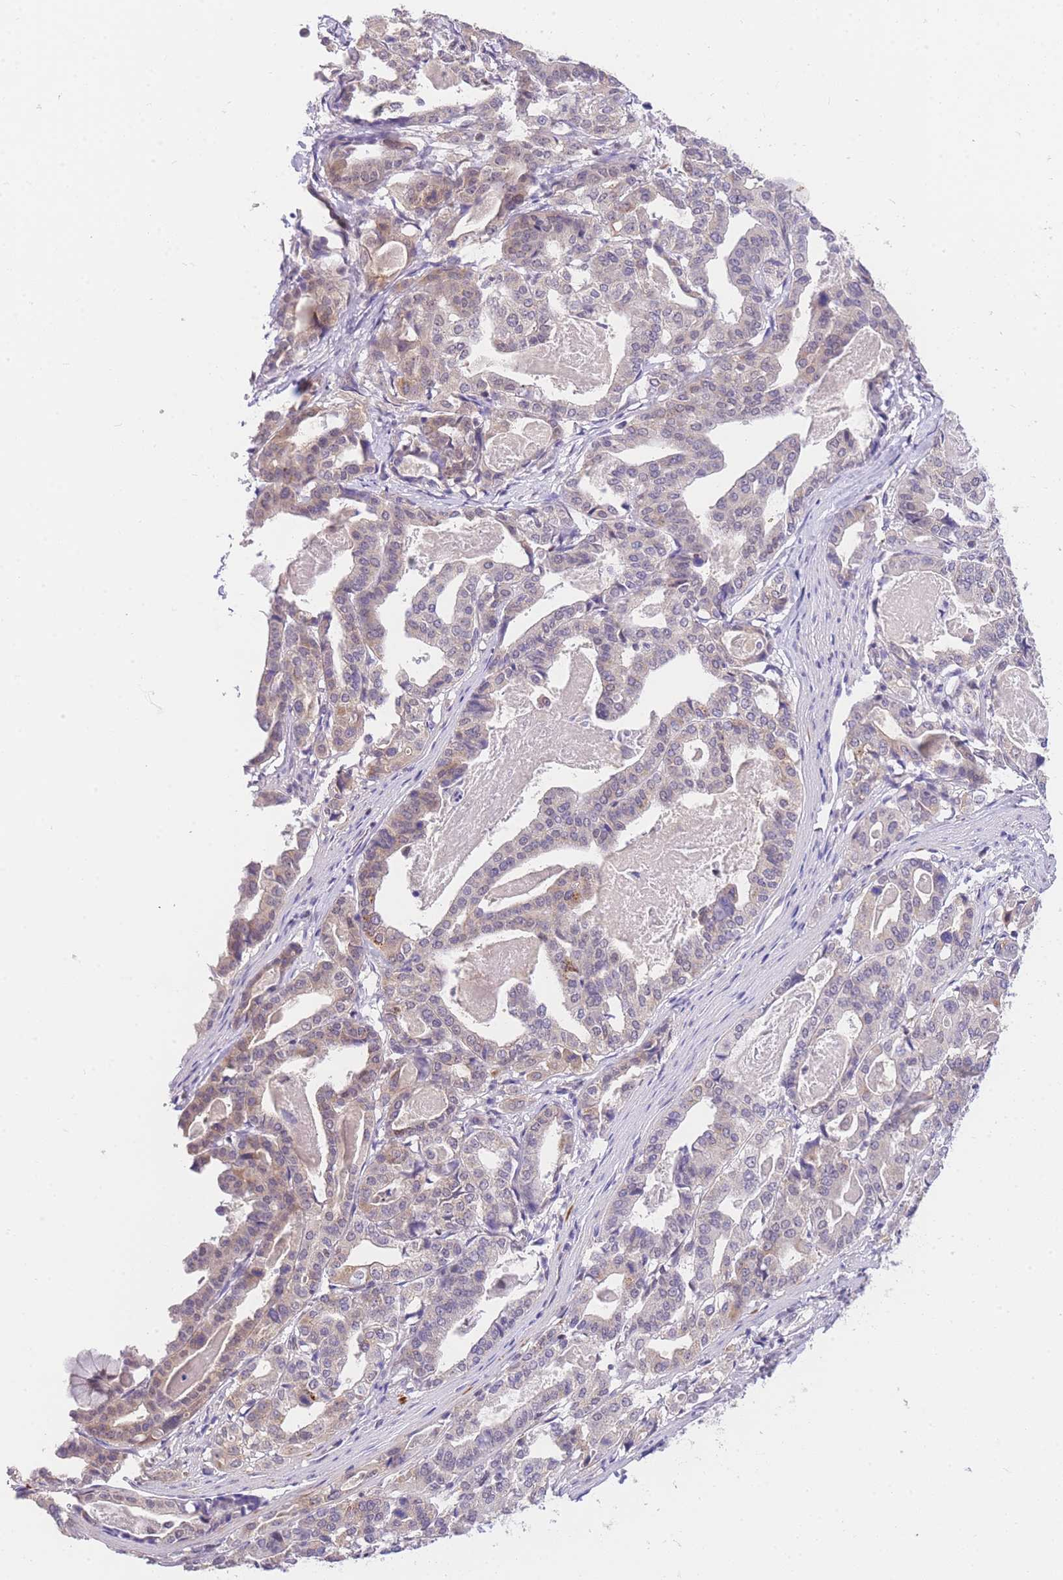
{"staining": {"intensity": "weak", "quantity": "25%-75%", "location": "cytoplasmic/membranous"}, "tissue": "stomach cancer", "cell_type": "Tumor cells", "image_type": "cancer", "snomed": [{"axis": "morphology", "description": "Adenocarcinoma, NOS"}, {"axis": "topography", "description": "Stomach"}], "caption": "A high-resolution image shows immunohistochemistry staining of stomach adenocarcinoma, which demonstrates weak cytoplasmic/membranous positivity in approximately 25%-75% of tumor cells.", "gene": "SLC35F2", "patient": {"sex": "male", "age": 48}}